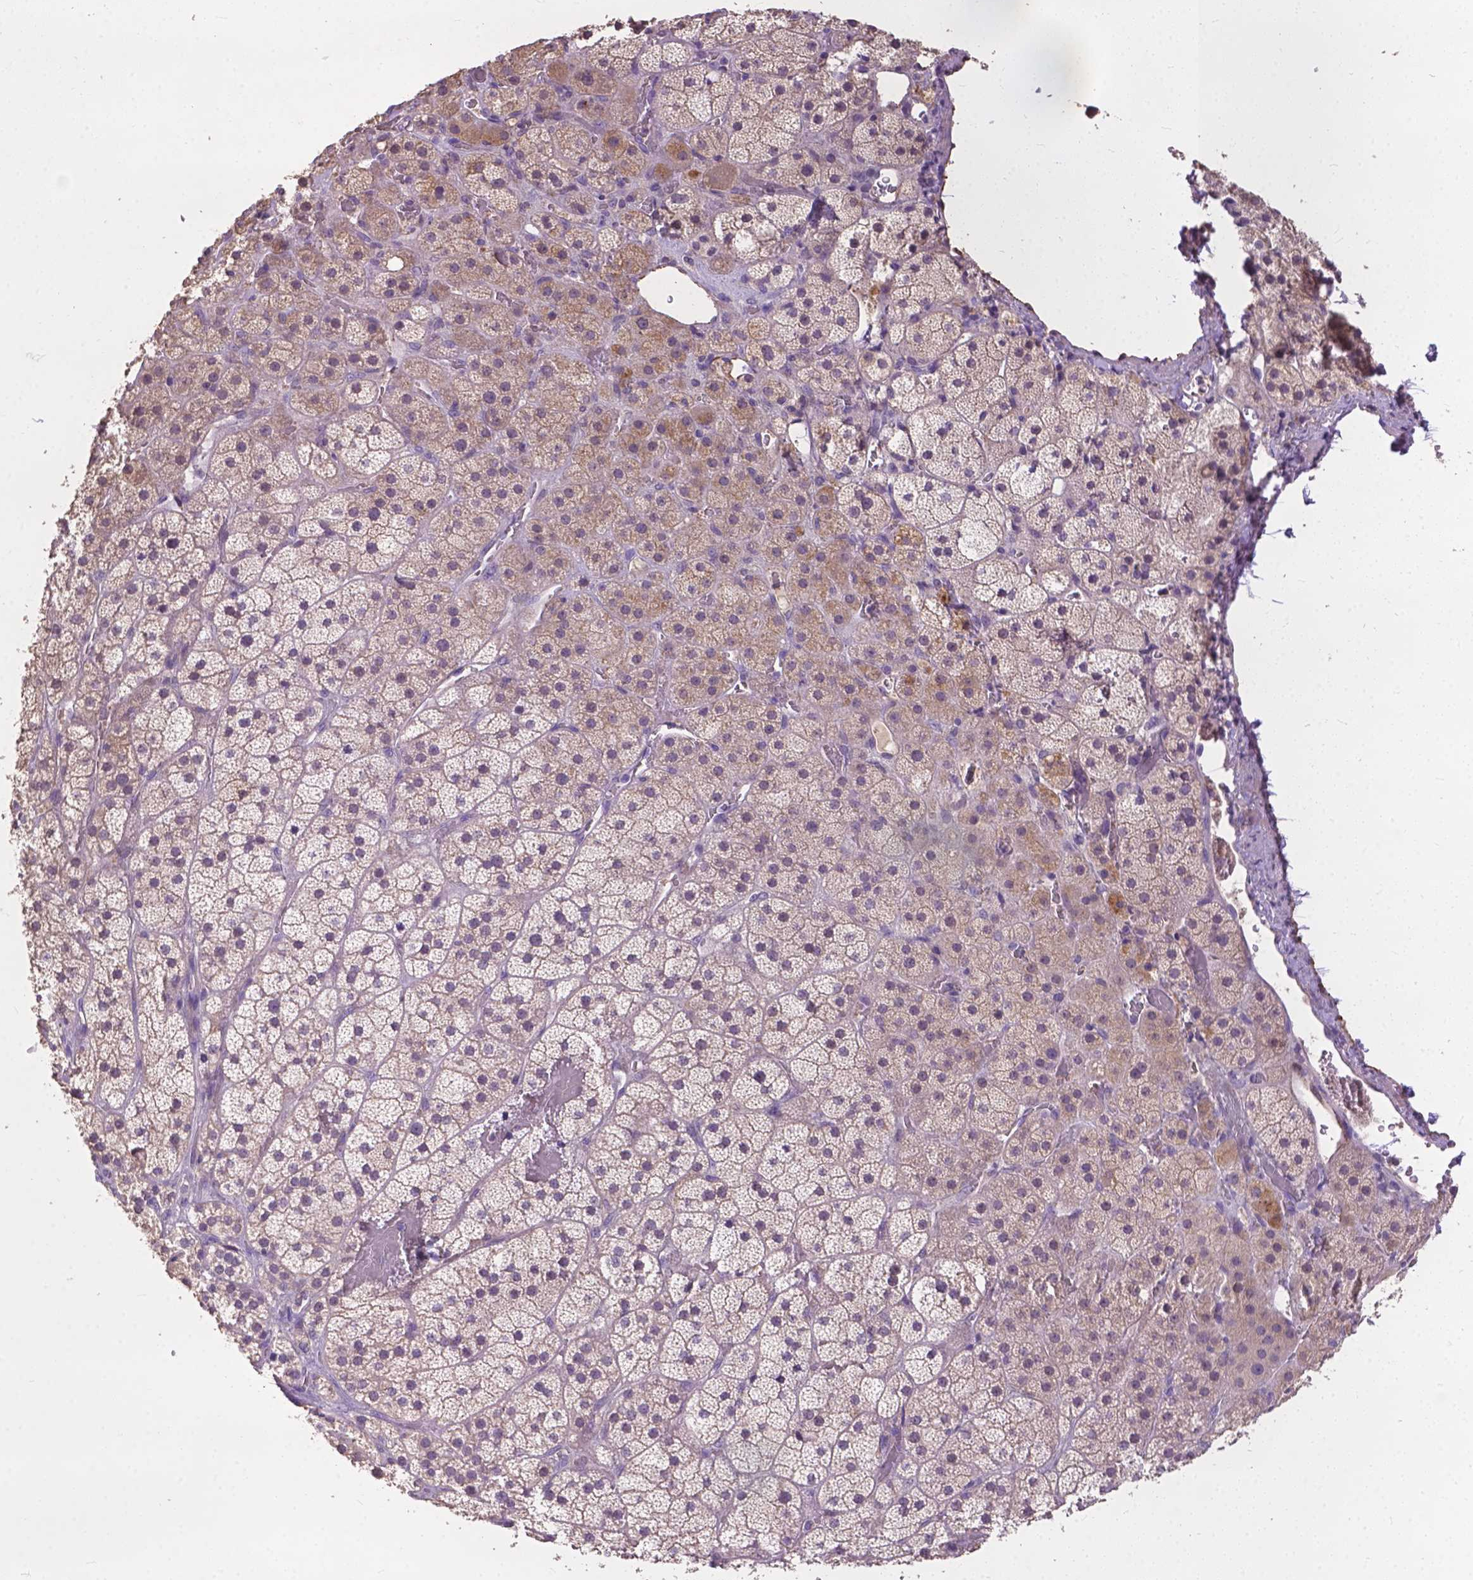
{"staining": {"intensity": "moderate", "quantity": "<25%", "location": "cytoplasmic/membranous"}, "tissue": "adrenal gland", "cell_type": "Glandular cells", "image_type": "normal", "snomed": [{"axis": "morphology", "description": "Normal tissue, NOS"}, {"axis": "topography", "description": "Adrenal gland"}], "caption": "Immunohistochemistry (IHC) (DAB (3,3'-diaminobenzidine)) staining of benign adrenal gland exhibits moderate cytoplasmic/membranous protein staining in approximately <25% of glandular cells. Using DAB (brown) and hematoxylin (blue) stains, captured at high magnification using brightfield microscopy.", "gene": "ZNF337", "patient": {"sex": "male", "age": 57}}